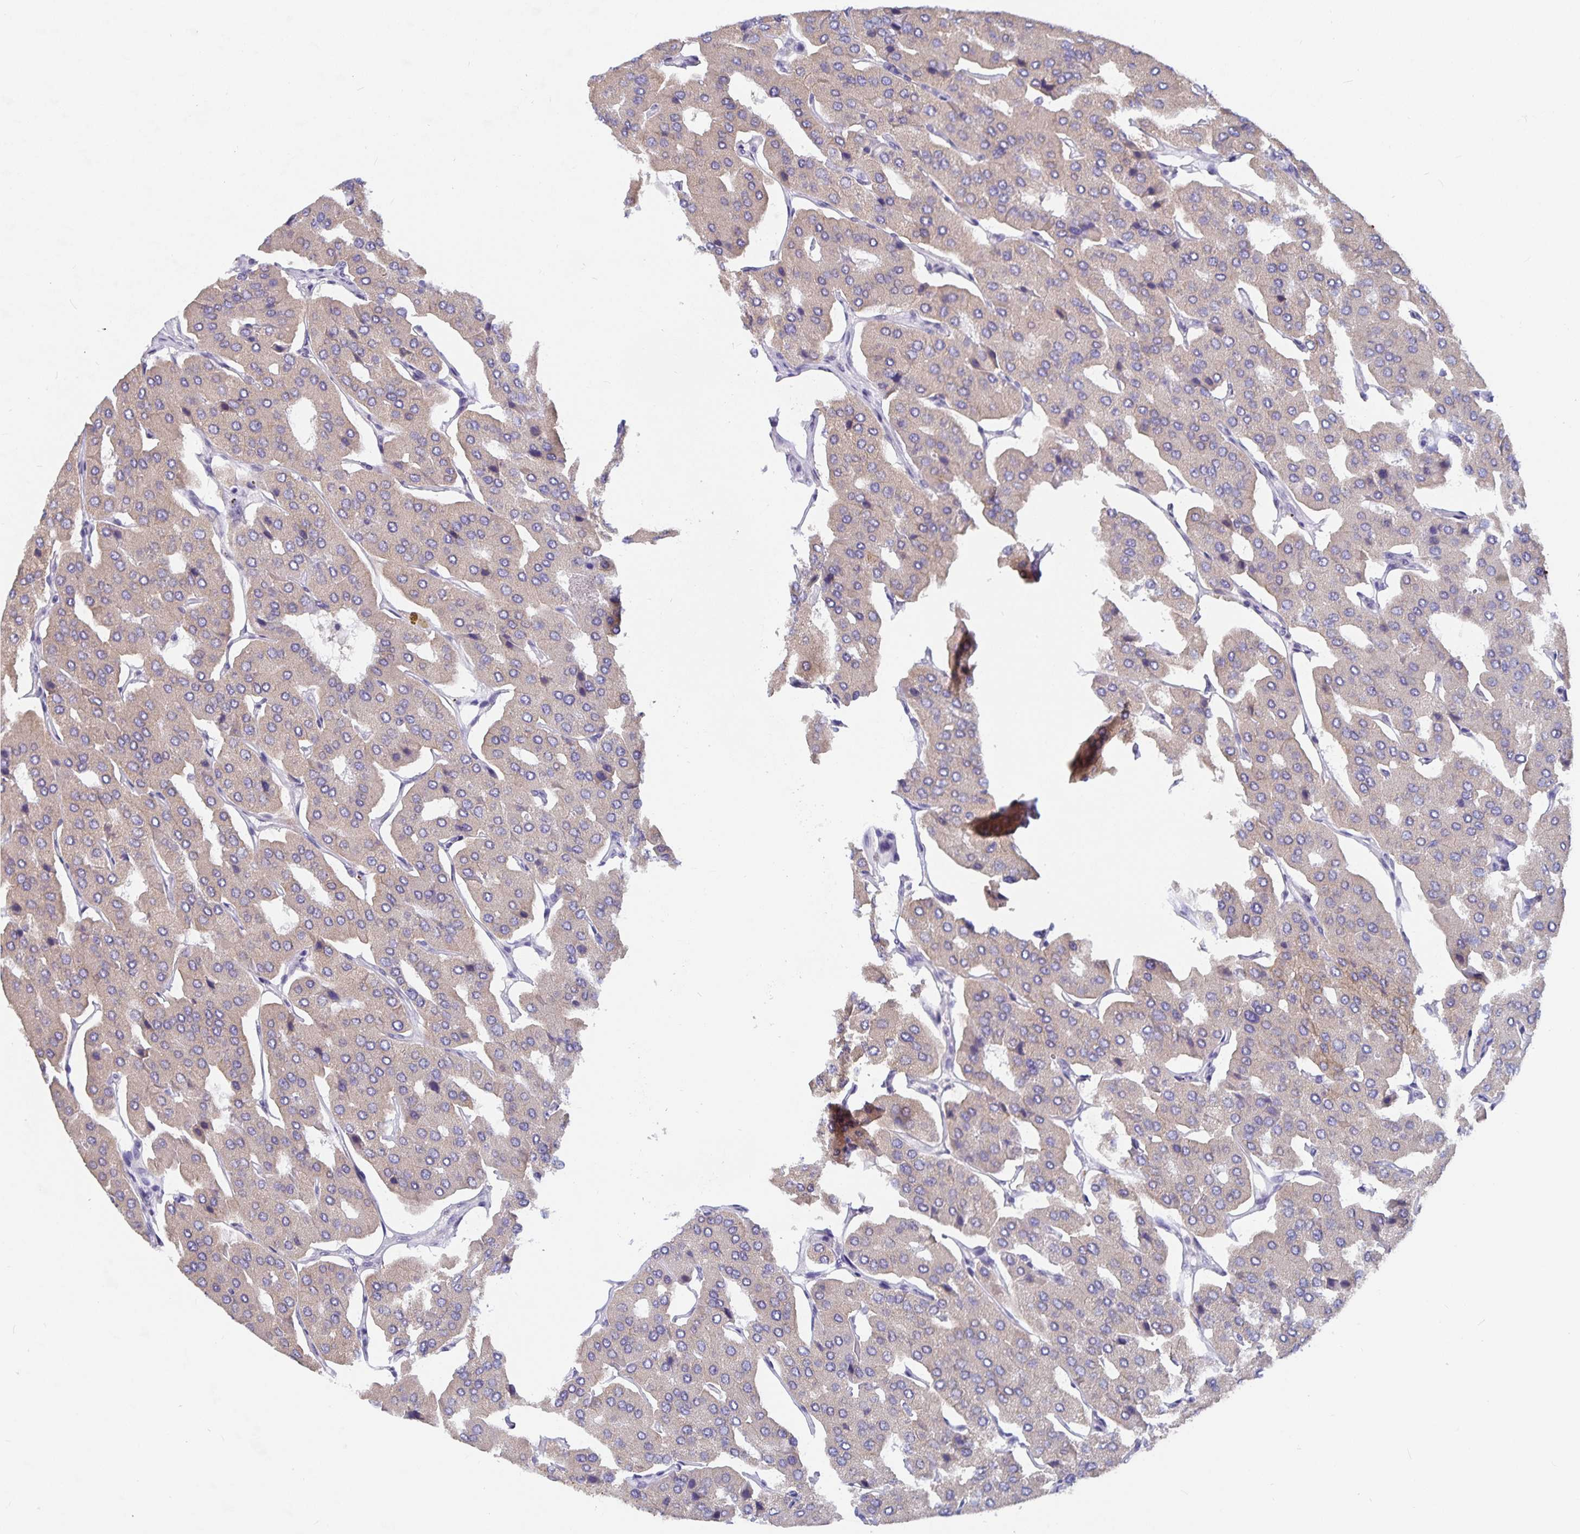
{"staining": {"intensity": "weak", "quantity": "<25%", "location": "cytoplasmic/membranous"}, "tissue": "parathyroid gland", "cell_type": "Glandular cells", "image_type": "normal", "snomed": [{"axis": "morphology", "description": "Normal tissue, NOS"}, {"axis": "morphology", "description": "Adenoma, NOS"}, {"axis": "topography", "description": "Parathyroid gland"}], "caption": "High magnification brightfield microscopy of unremarkable parathyroid gland stained with DAB (3,3'-diaminobenzidine) (brown) and counterstained with hematoxylin (blue): glandular cells show no significant staining. (DAB IHC with hematoxylin counter stain).", "gene": "ZIK1", "patient": {"sex": "female", "age": 86}}